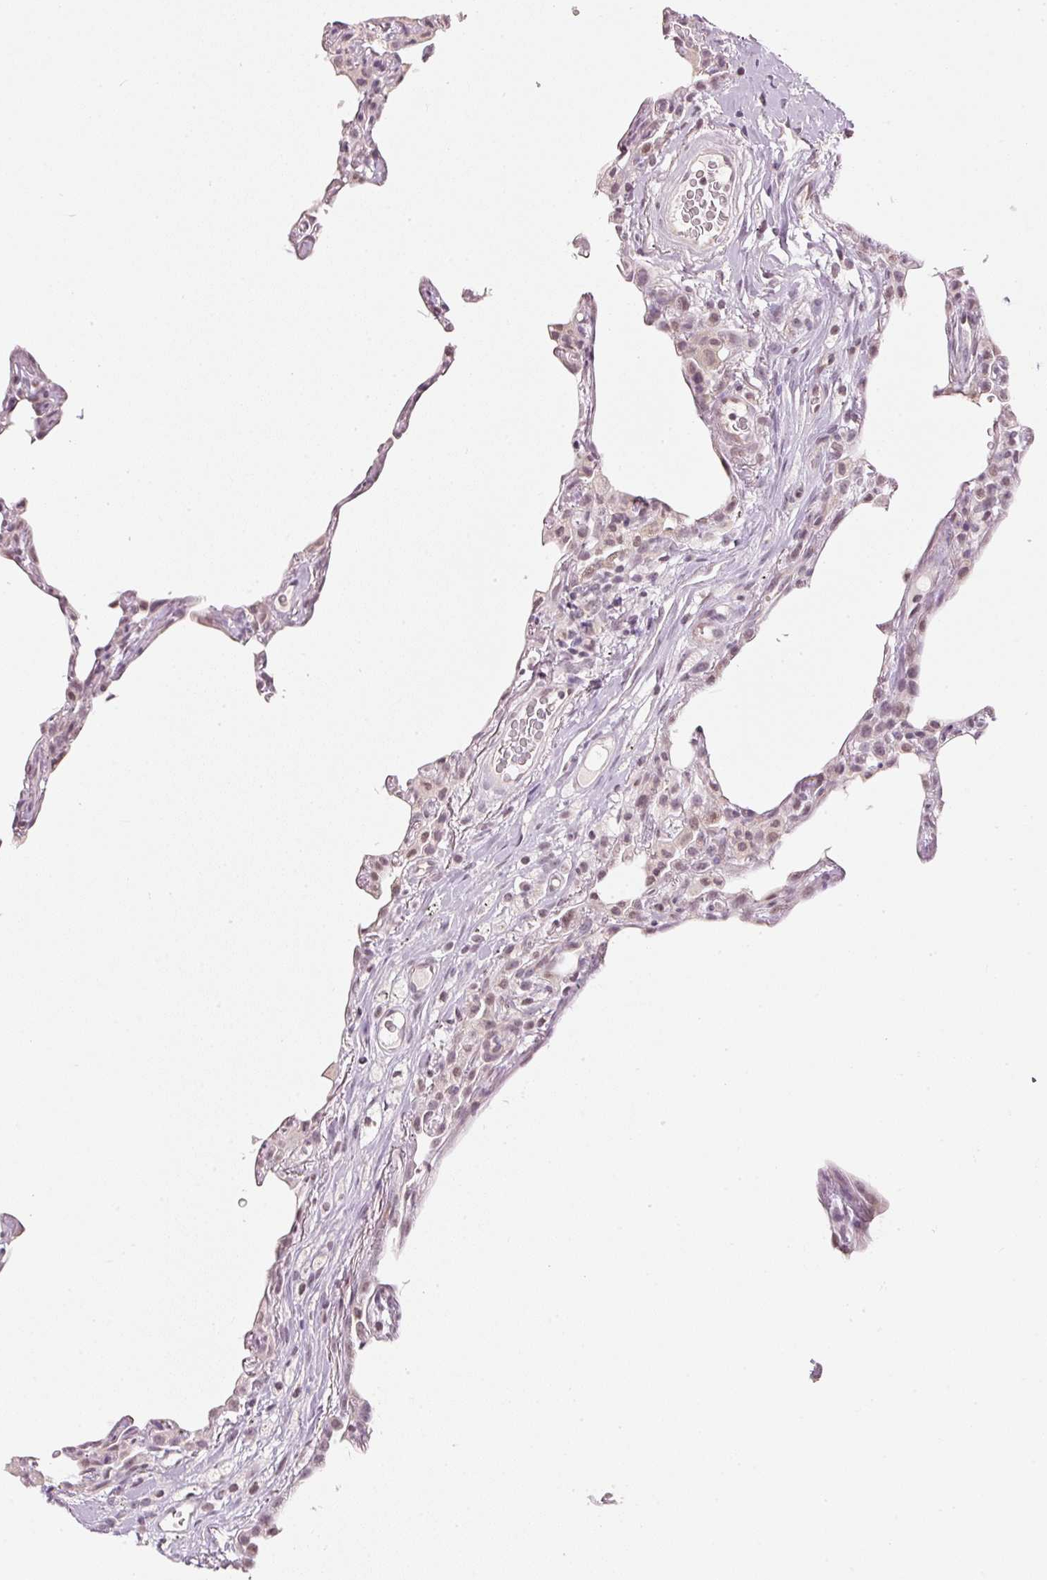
{"staining": {"intensity": "moderate", "quantity": "<25%", "location": "nuclear"}, "tissue": "lung", "cell_type": "Alveolar cells", "image_type": "normal", "snomed": [{"axis": "morphology", "description": "Normal tissue, NOS"}, {"axis": "topography", "description": "Lung"}], "caption": "A low amount of moderate nuclear positivity is appreciated in about <25% of alveolar cells in unremarkable lung.", "gene": "NRDE2", "patient": {"sex": "female", "age": 57}}